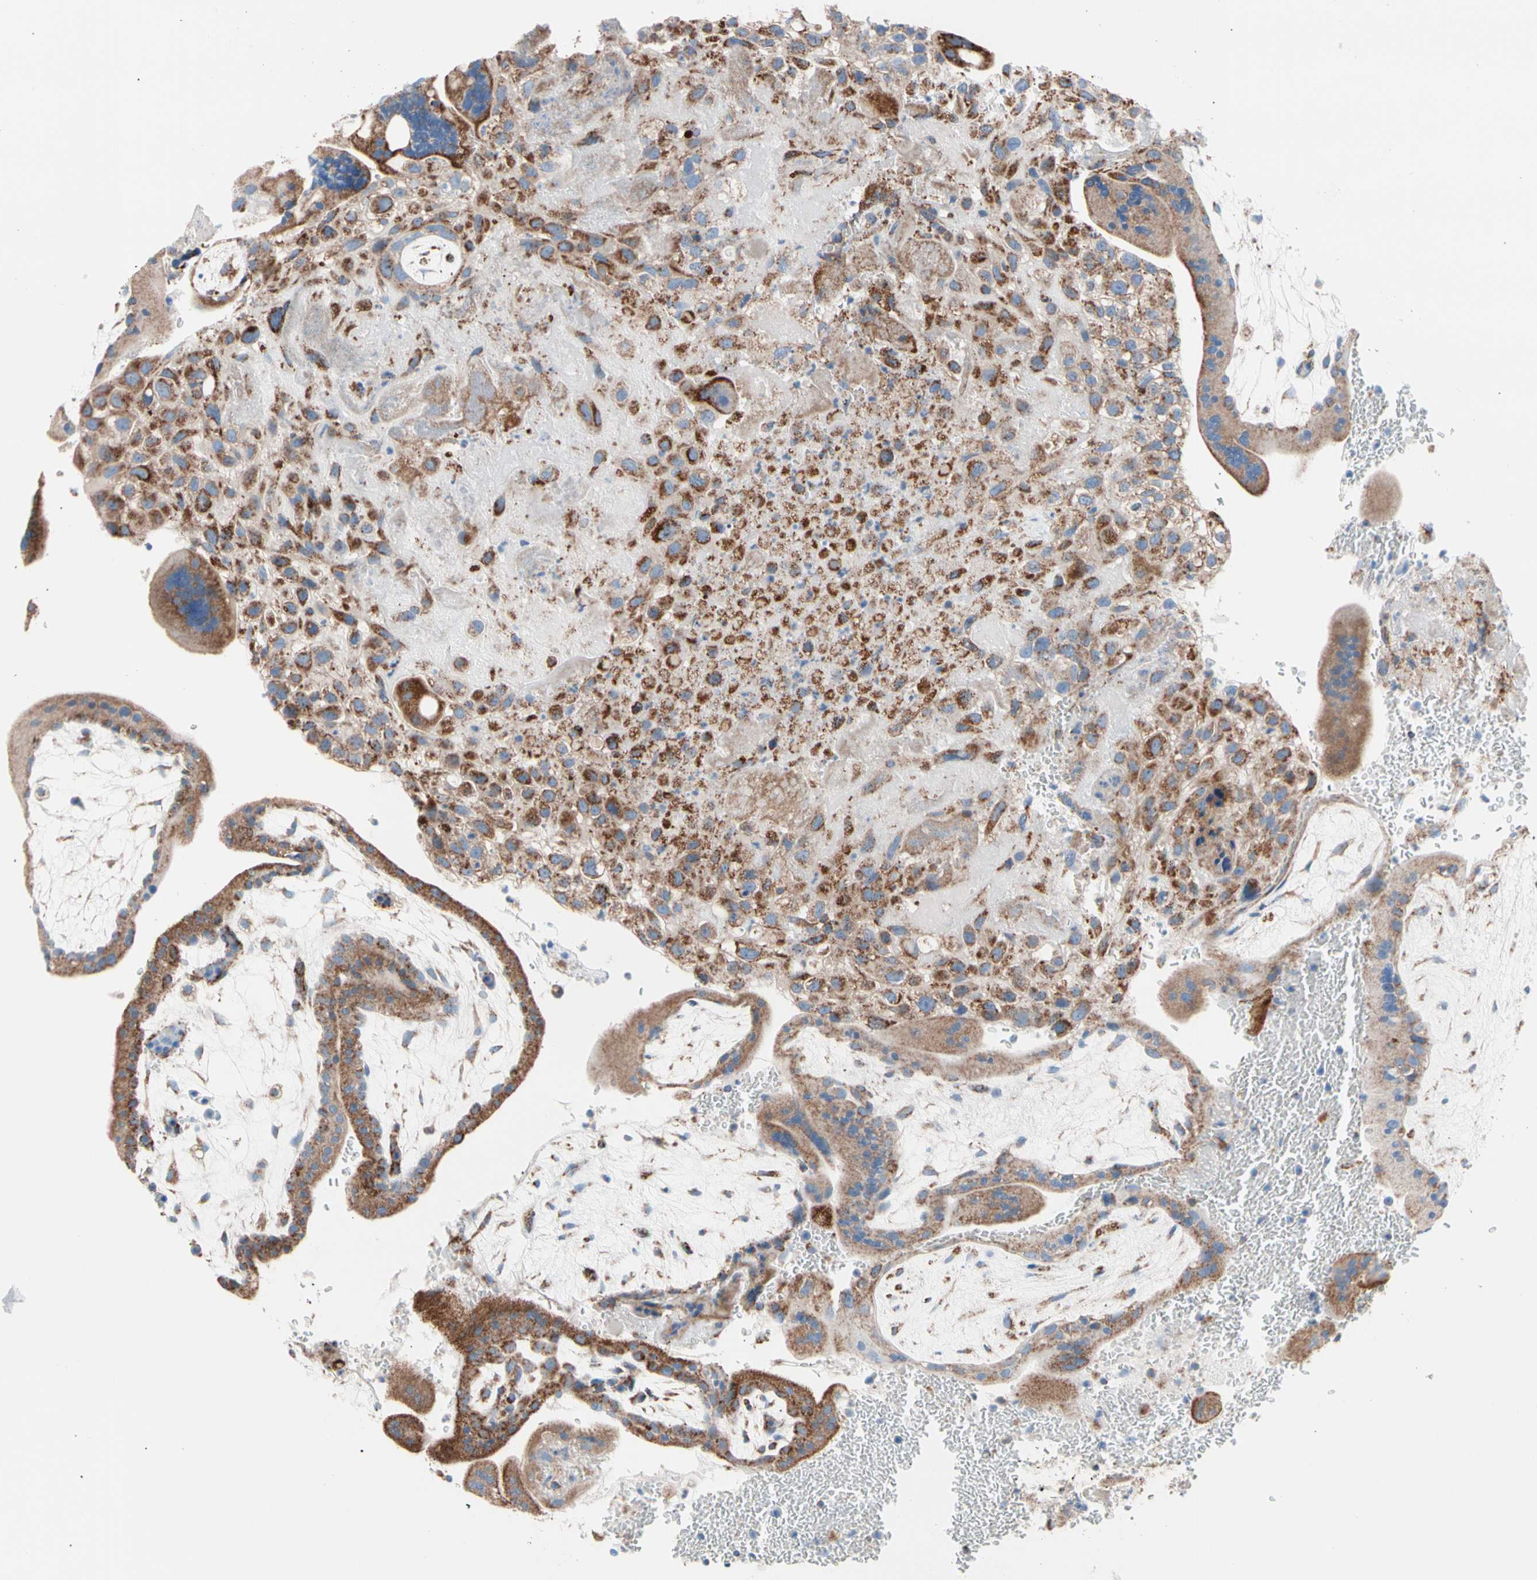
{"staining": {"intensity": "moderate", "quantity": ">75%", "location": "cytoplasmic/membranous"}, "tissue": "placenta", "cell_type": "Decidual cells", "image_type": "normal", "snomed": [{"axis": "morphology", "description": "Normal tissue, NOS"}, {"axis": "topography", "description": "Placenta"}], "caption": "Protein analysis of unremarkable placenta shows moderate cytoplasmic/membranous staining in about >75% of decidual cells. The protein of interest is stained brown, and the nuclei are stained in blue (DAB IHC with brightfield microscopy, high magnification).", "gene": "HK1", "patient": {"sex": "female", "age": 35}}